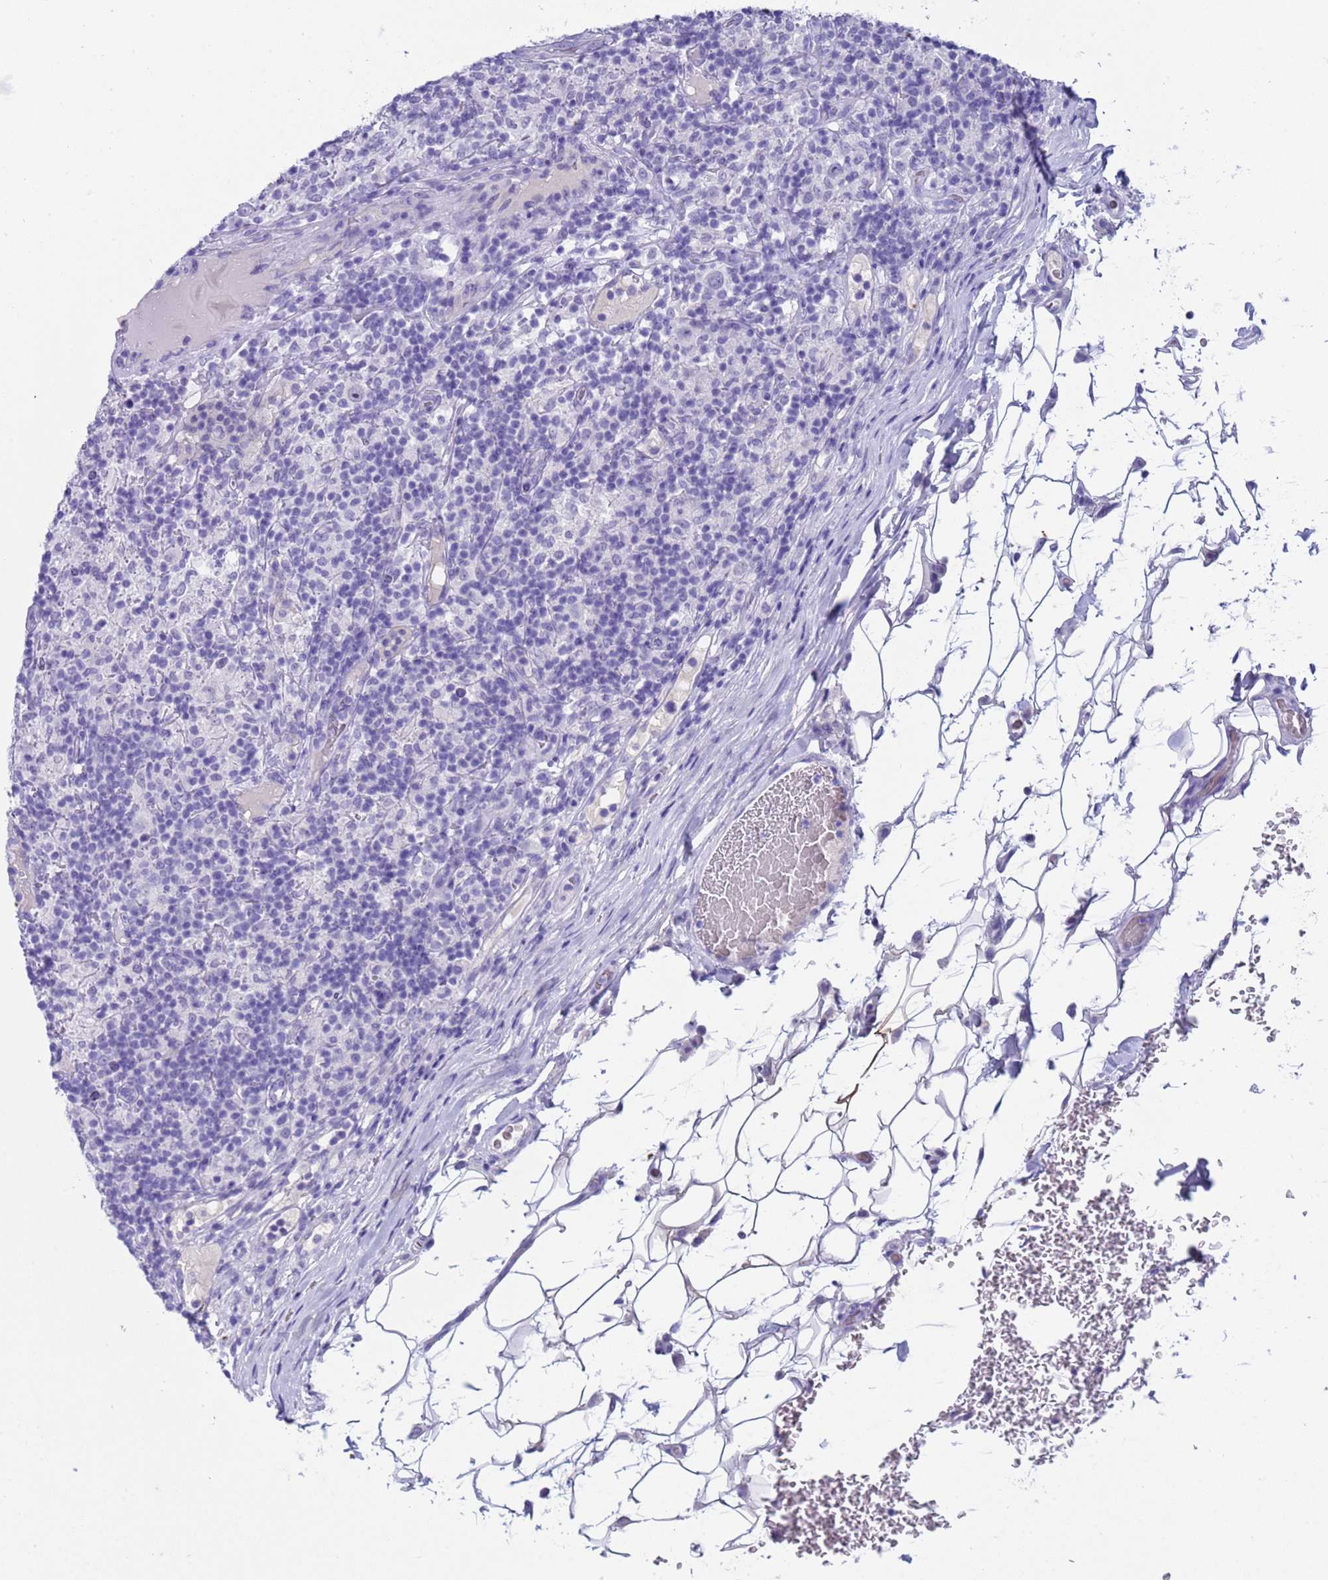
{"staining": {"intensity": "negative", "quantity": "none", "location": "none"}, "tissue": "lymphoma", "cell_type": "Tumor cells", "image_type": "cancer", "snomed": [{"axis": "morphology", "description": "Hodgkin's disease, NOS"}, {"axis": "topography", "description": "Lymph node"}], "caption": "Immunohistochemistry histopathology image of human Hodgkin's disease stained for a protein (brown), which exhibits no expression in tumor cells.", "gene": "CKM", "patient": {"sex": "male", "age": 70}}